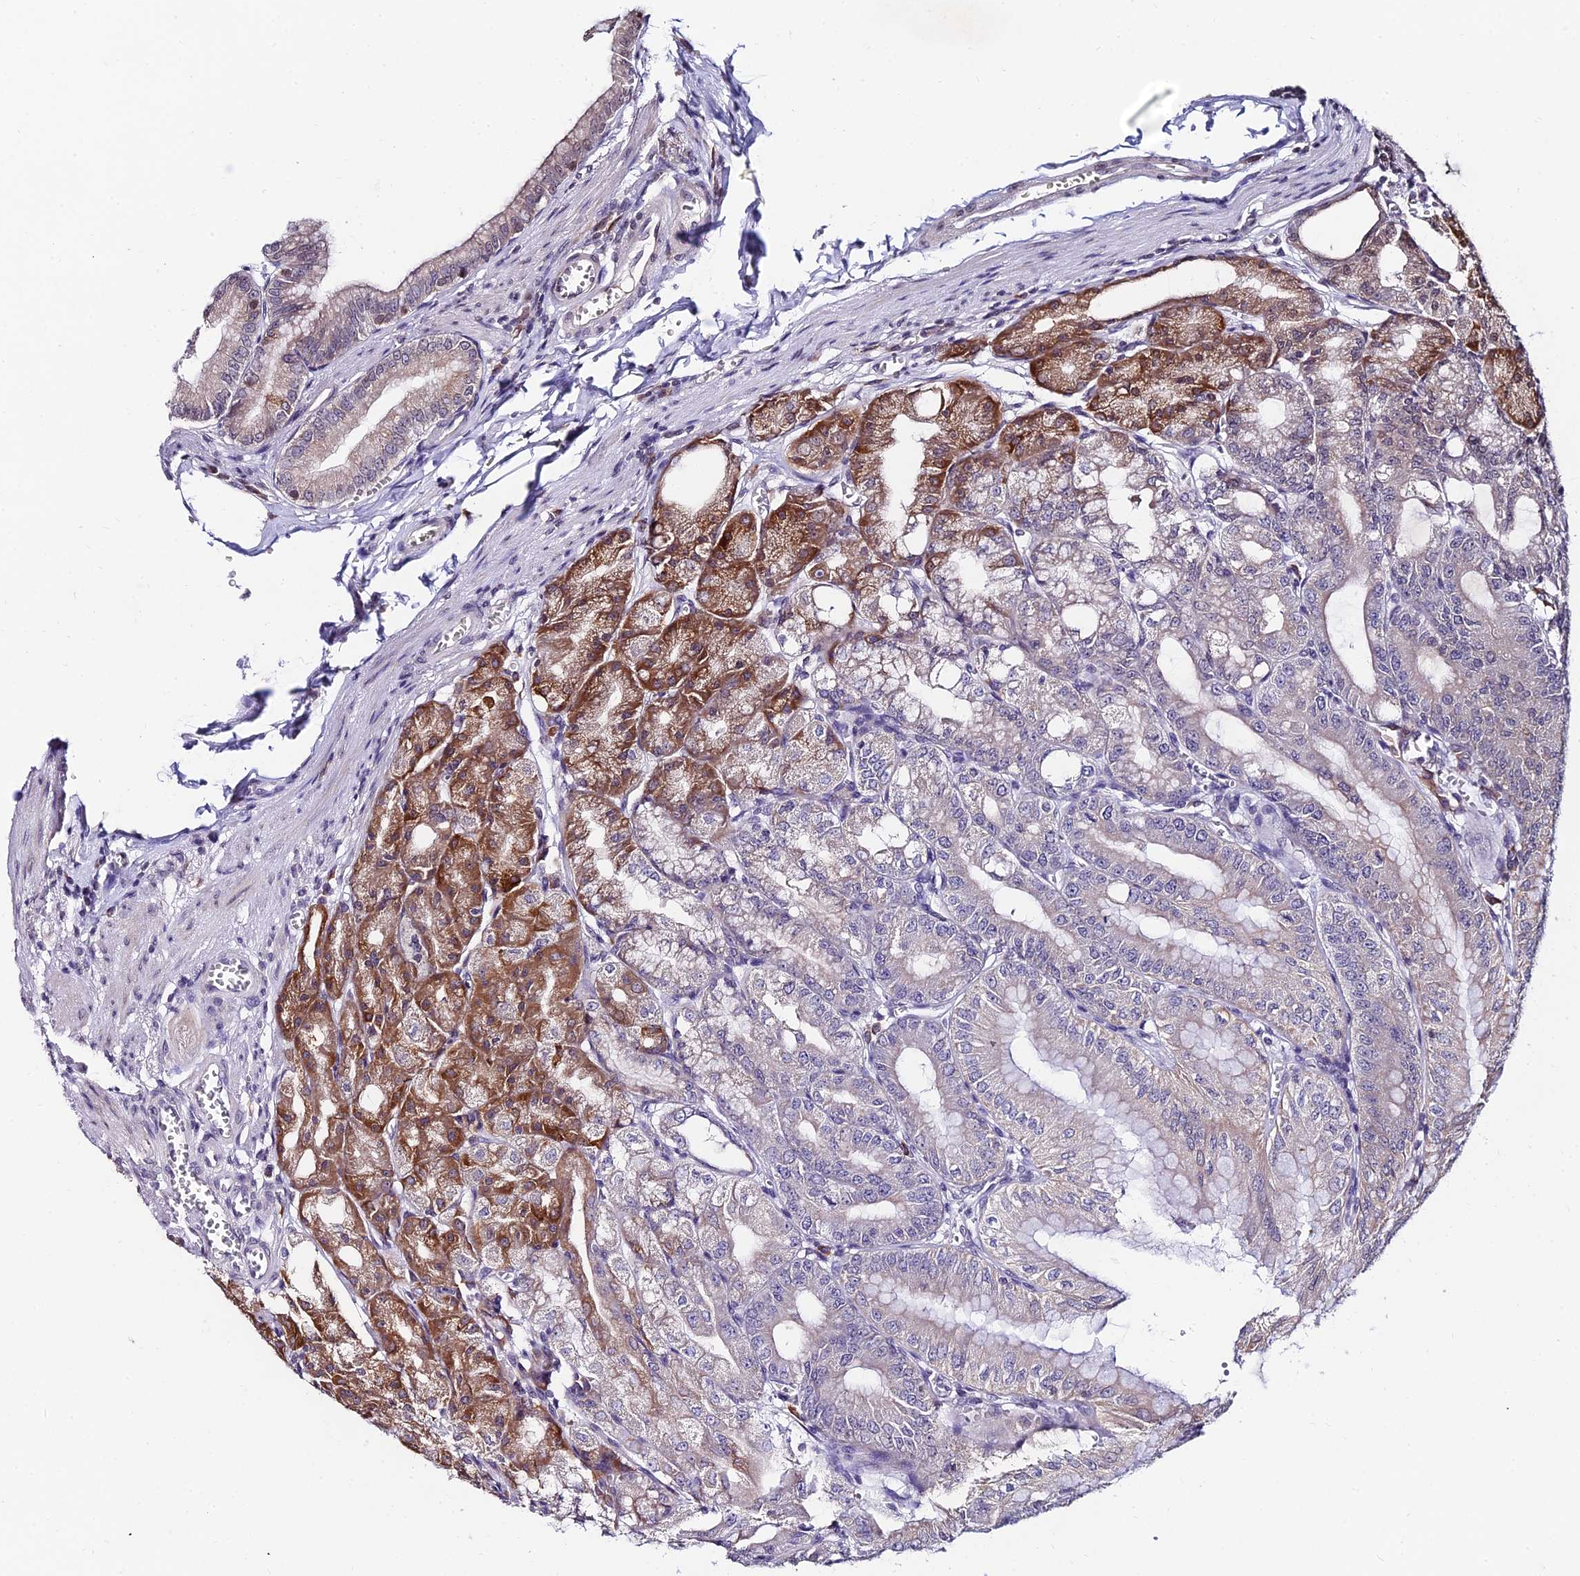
{"staining": {"intensity": "moderate", "quantity": "25%-75%", "location": "cytoplasmic/membranous"}, "tissue": "stomach", "cell_type": "Glandular cells", "image_type": "normal", "snomed": [{"axis": "morphology", "description": "Normal tissue, NOS"}, {"axis": "topography", "description": "Stomach, upper"}, {"axis": "topography", "description": "Stomach, lower"}], "caption": "DAB immunohistochemical staining of unremarkable human stomach demonstrates moderate cytoplasmic/membranous protein staining in about 25%-75% of glandular cells.", "gene": "CDNF", "patient": {"sex": "male", "age": 71}}